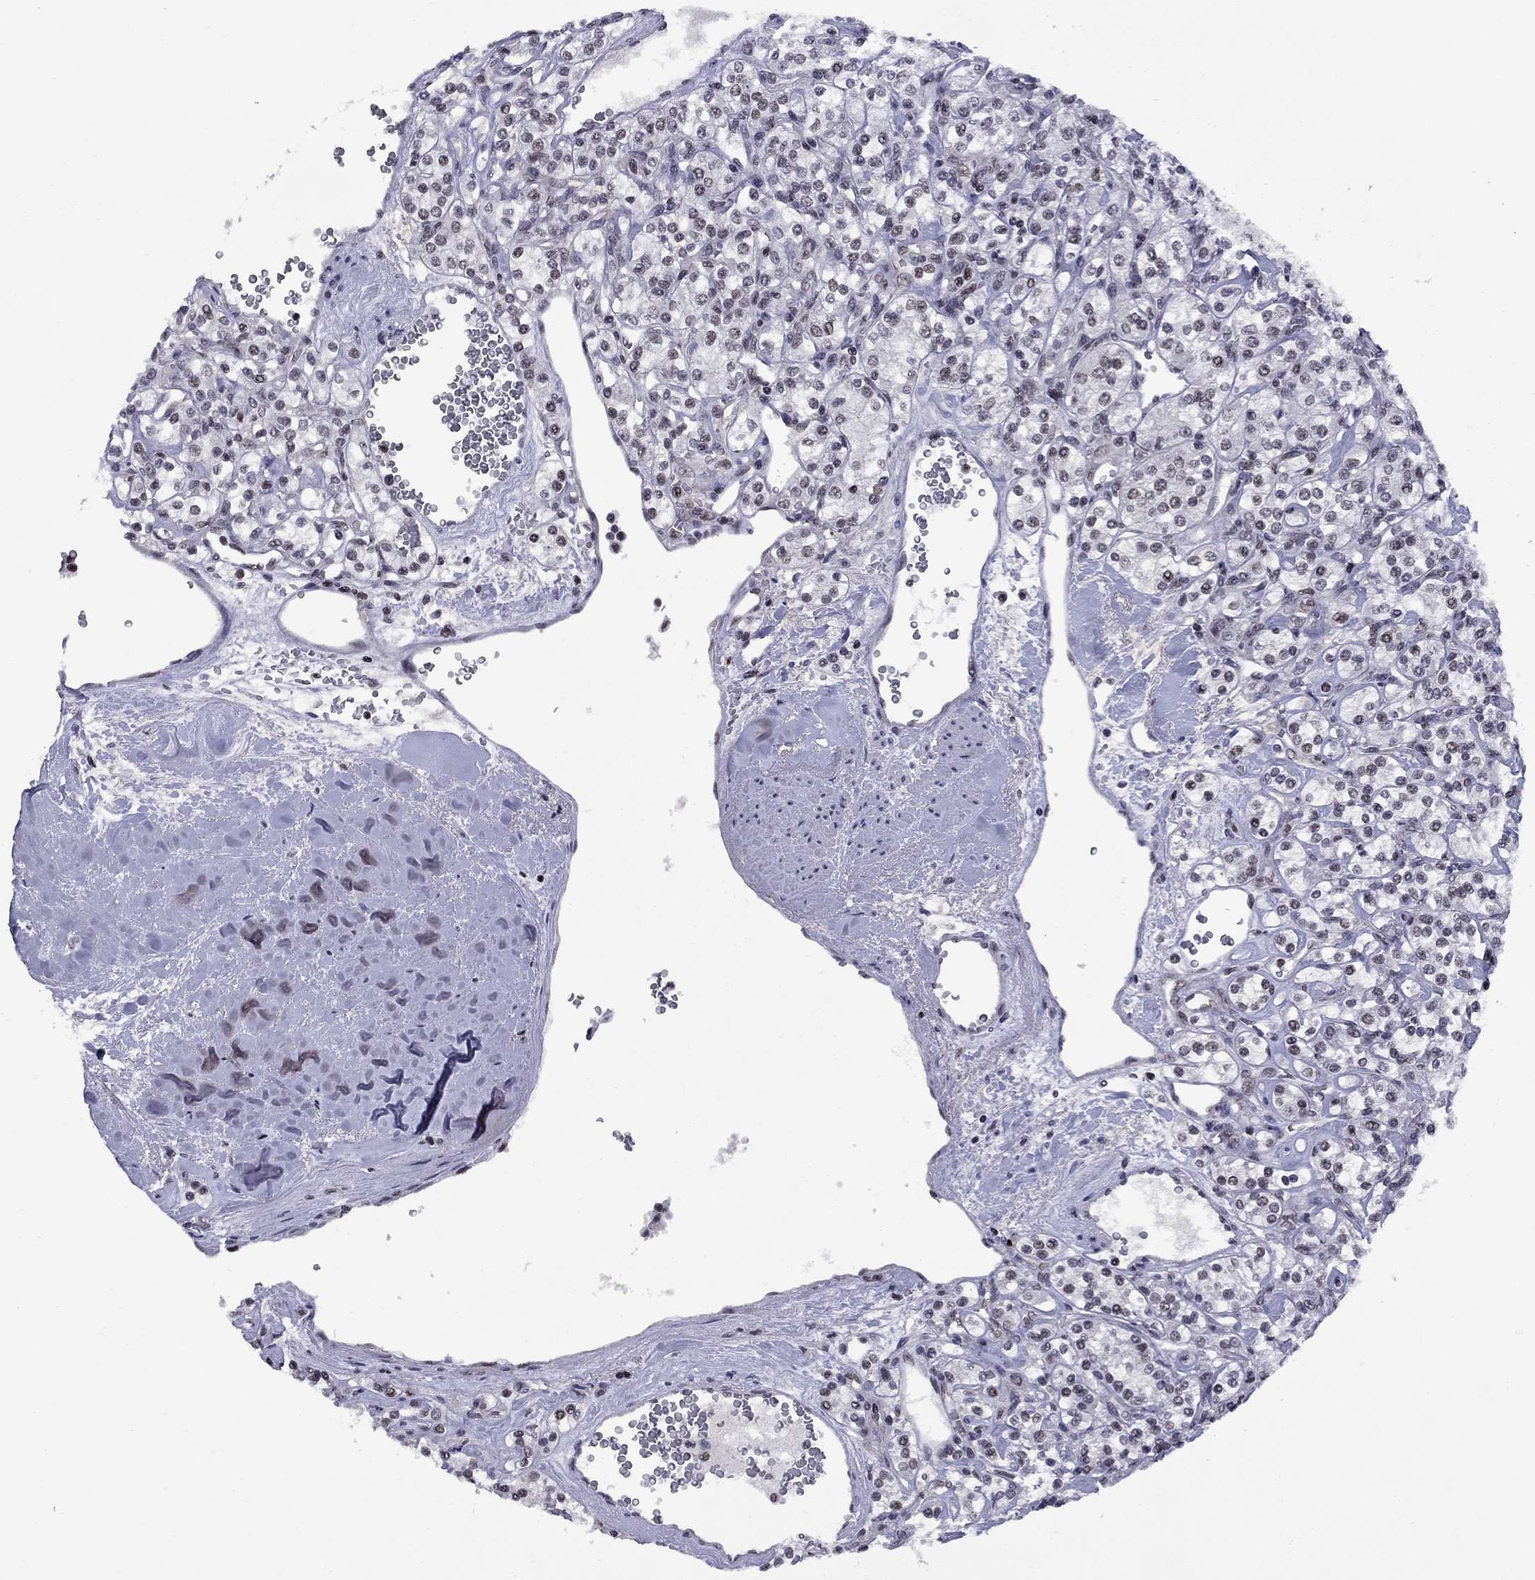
{"staining": {"intensity": "weak", "quantity": "<25%", "location": "nuclear"}, "tissue": "renal cancer", "cell_type": "Tumor cells", "image_type": "cancer", "snomed": [{"axis": "morphology", "description": "Adenocarcinoma, NOS"}, {"axis": "topography", "description": "Kidney"}], "caption": "This is a image of immunohistochemistry staining of renal adenocarcinoma, which shows no staining in tumor cells. (Stains: DAB immunohistochemistry (IHC) with hematoxylin counter stain, Microscopy: brightfield microscopy at high magnification).", "gene": "TAF9", "patient": {"sex": "male", "age": 77}}